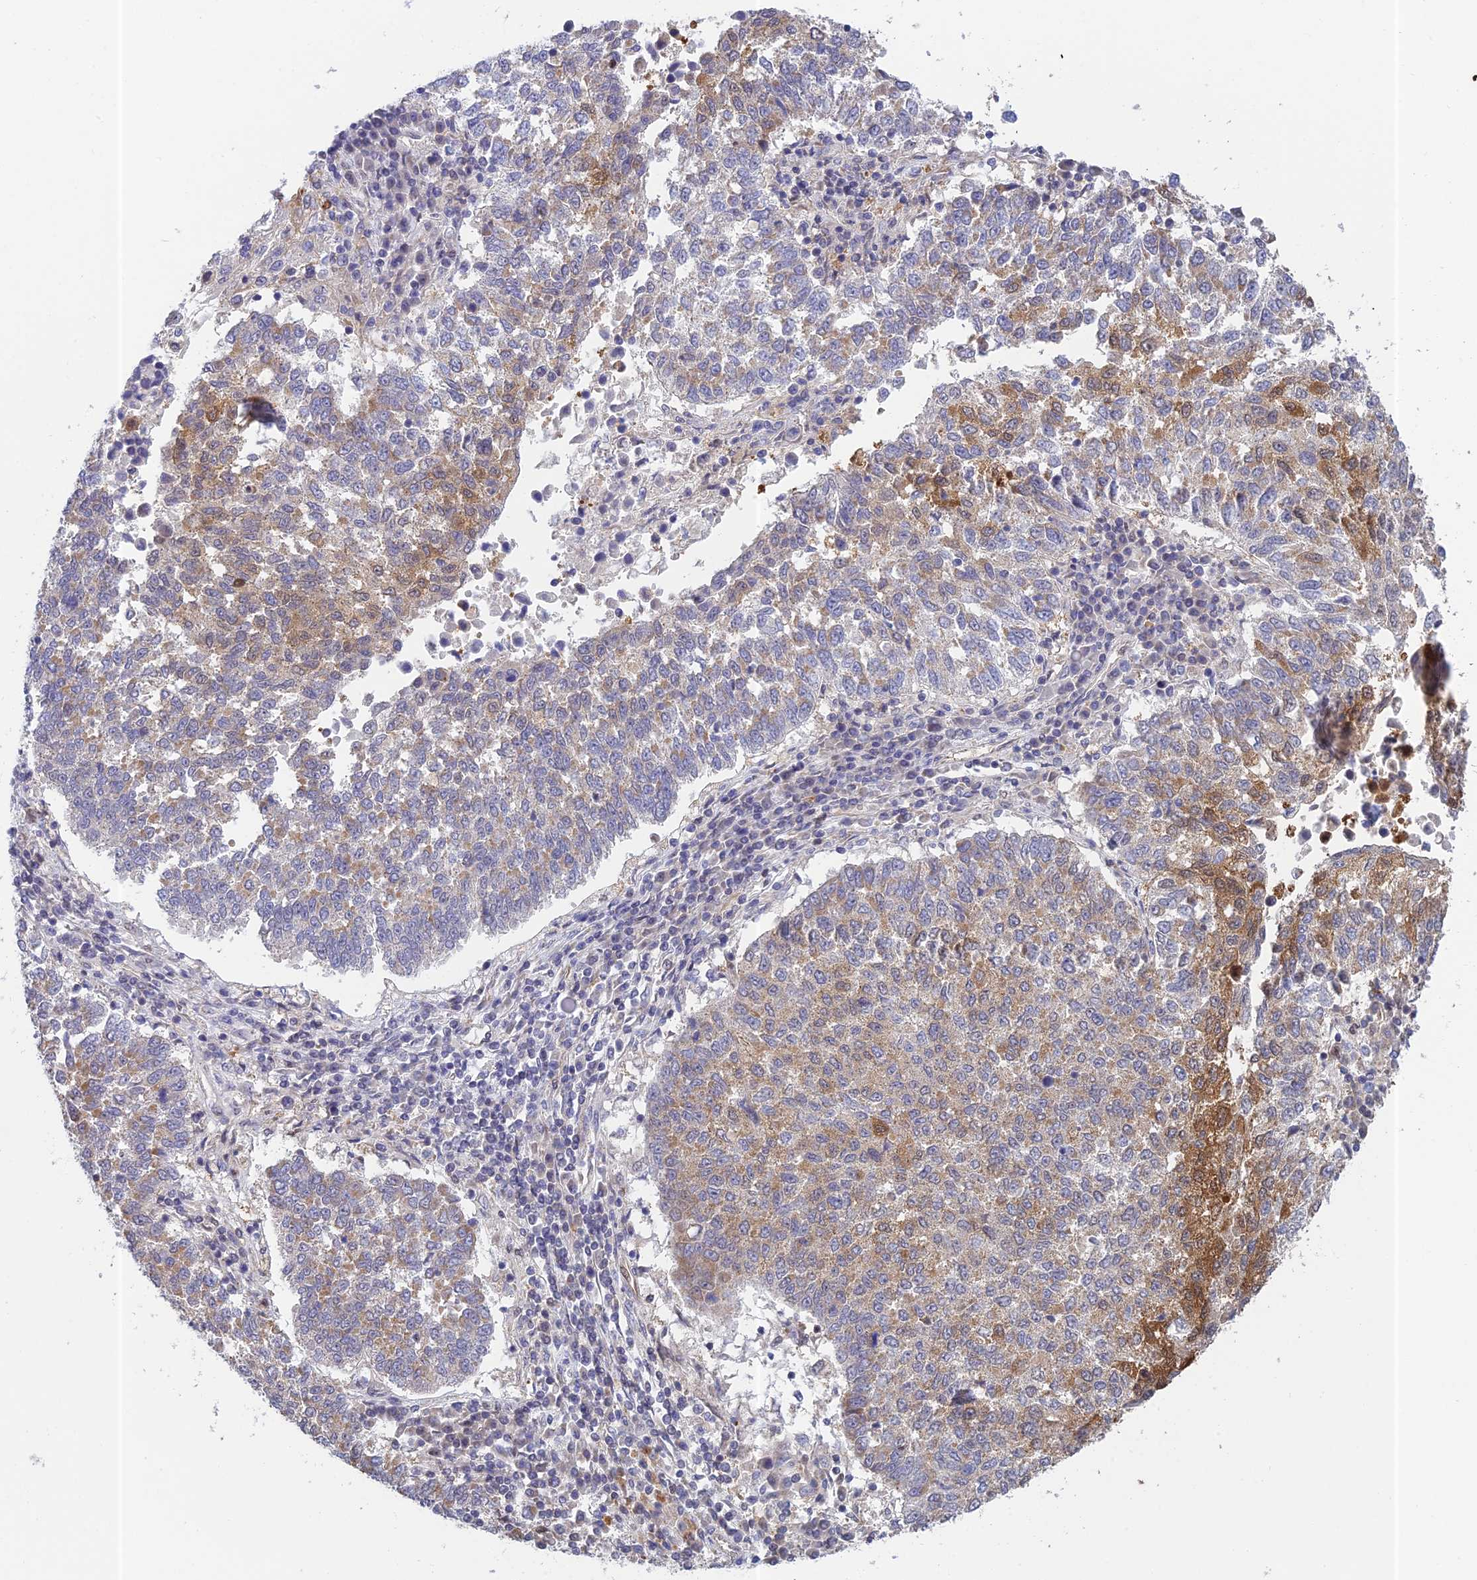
{"staining": {"intensity": "moderate", "quantity": "25%-75%", "location": "cytoplasmic/membranous"}, "tissue": "lung cancer", "cell_type": "Tumor cells", "image_type": "cancer", "snomed": [{"axis": "morphology", "description": "Squamous cell carcinoma, NOS"}, {"axis": "topography", "description": "Lung"}], "caption": "About 25%-75% of tumor cells in human lung cancer (squamous cell carcinoma) display moderate cytoplasmic/membranous protein staining as visualized by brown immunohistochemical staining.", "gene": "MRPL17", "patient": {"sex": "male", "age": 73}}